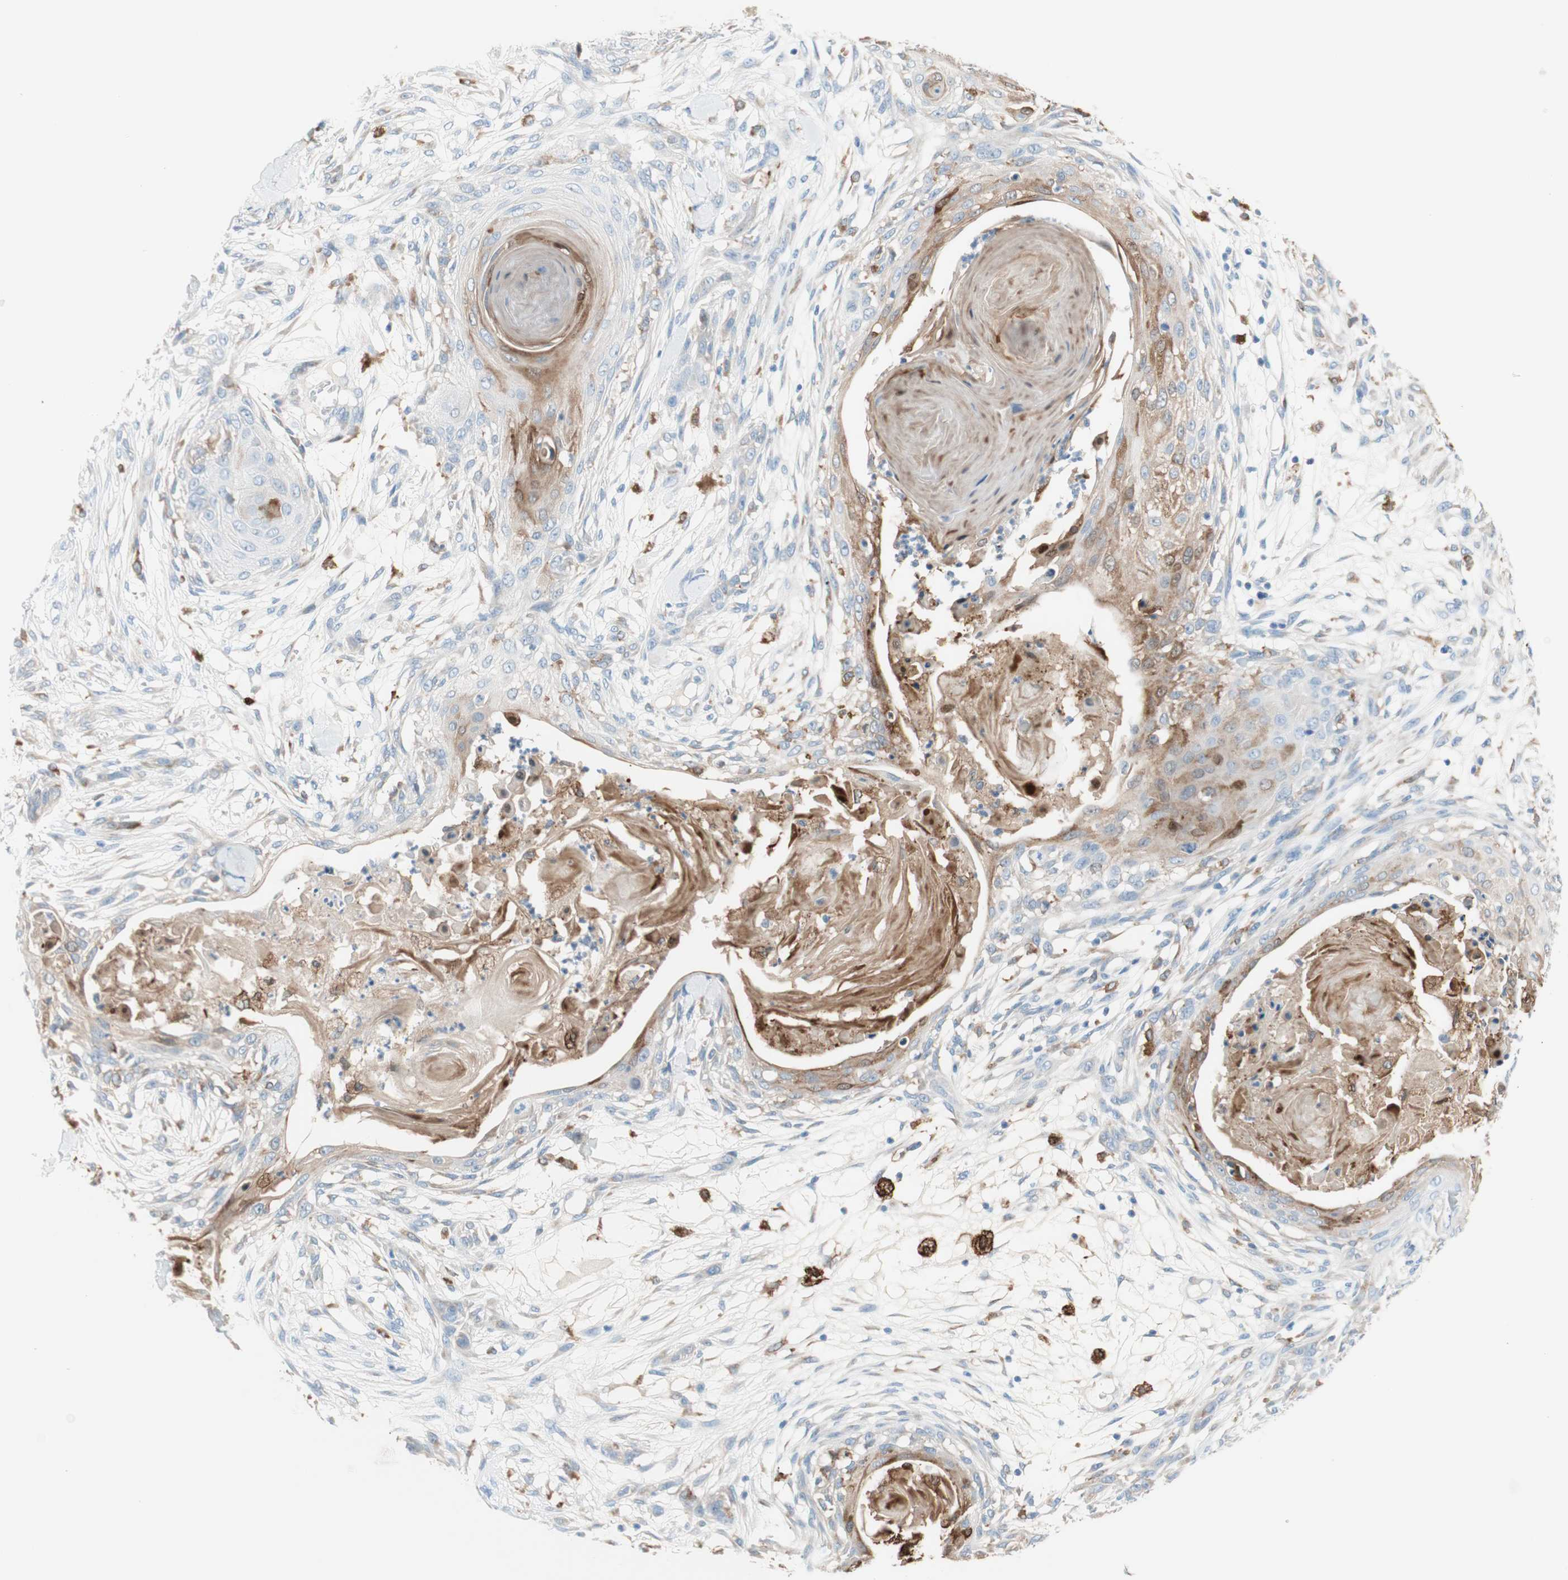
{"staining": {"intensity": "moderate", "quantity": "25%-75%", "location": "cytoplasmic/membranous"}, "tissue": "skin cancer", "cell_type": "Tumor cells", "image_type": "cancer", "snomed": [{"axis": "morphology", "description": "Squamous cell carcinoma, NOS"}, {"axis": "topography", "description": "Skin"}], "caption": "About 25%-75% of tumor cells in human squamous cell carcinoma (skin) exhibit moderate cytoplasmic/membranous protein staining as visualized by brown immunohistochemical staining.", "gene": "GLUL", "patient": {"sex": "female", "age": 59}}